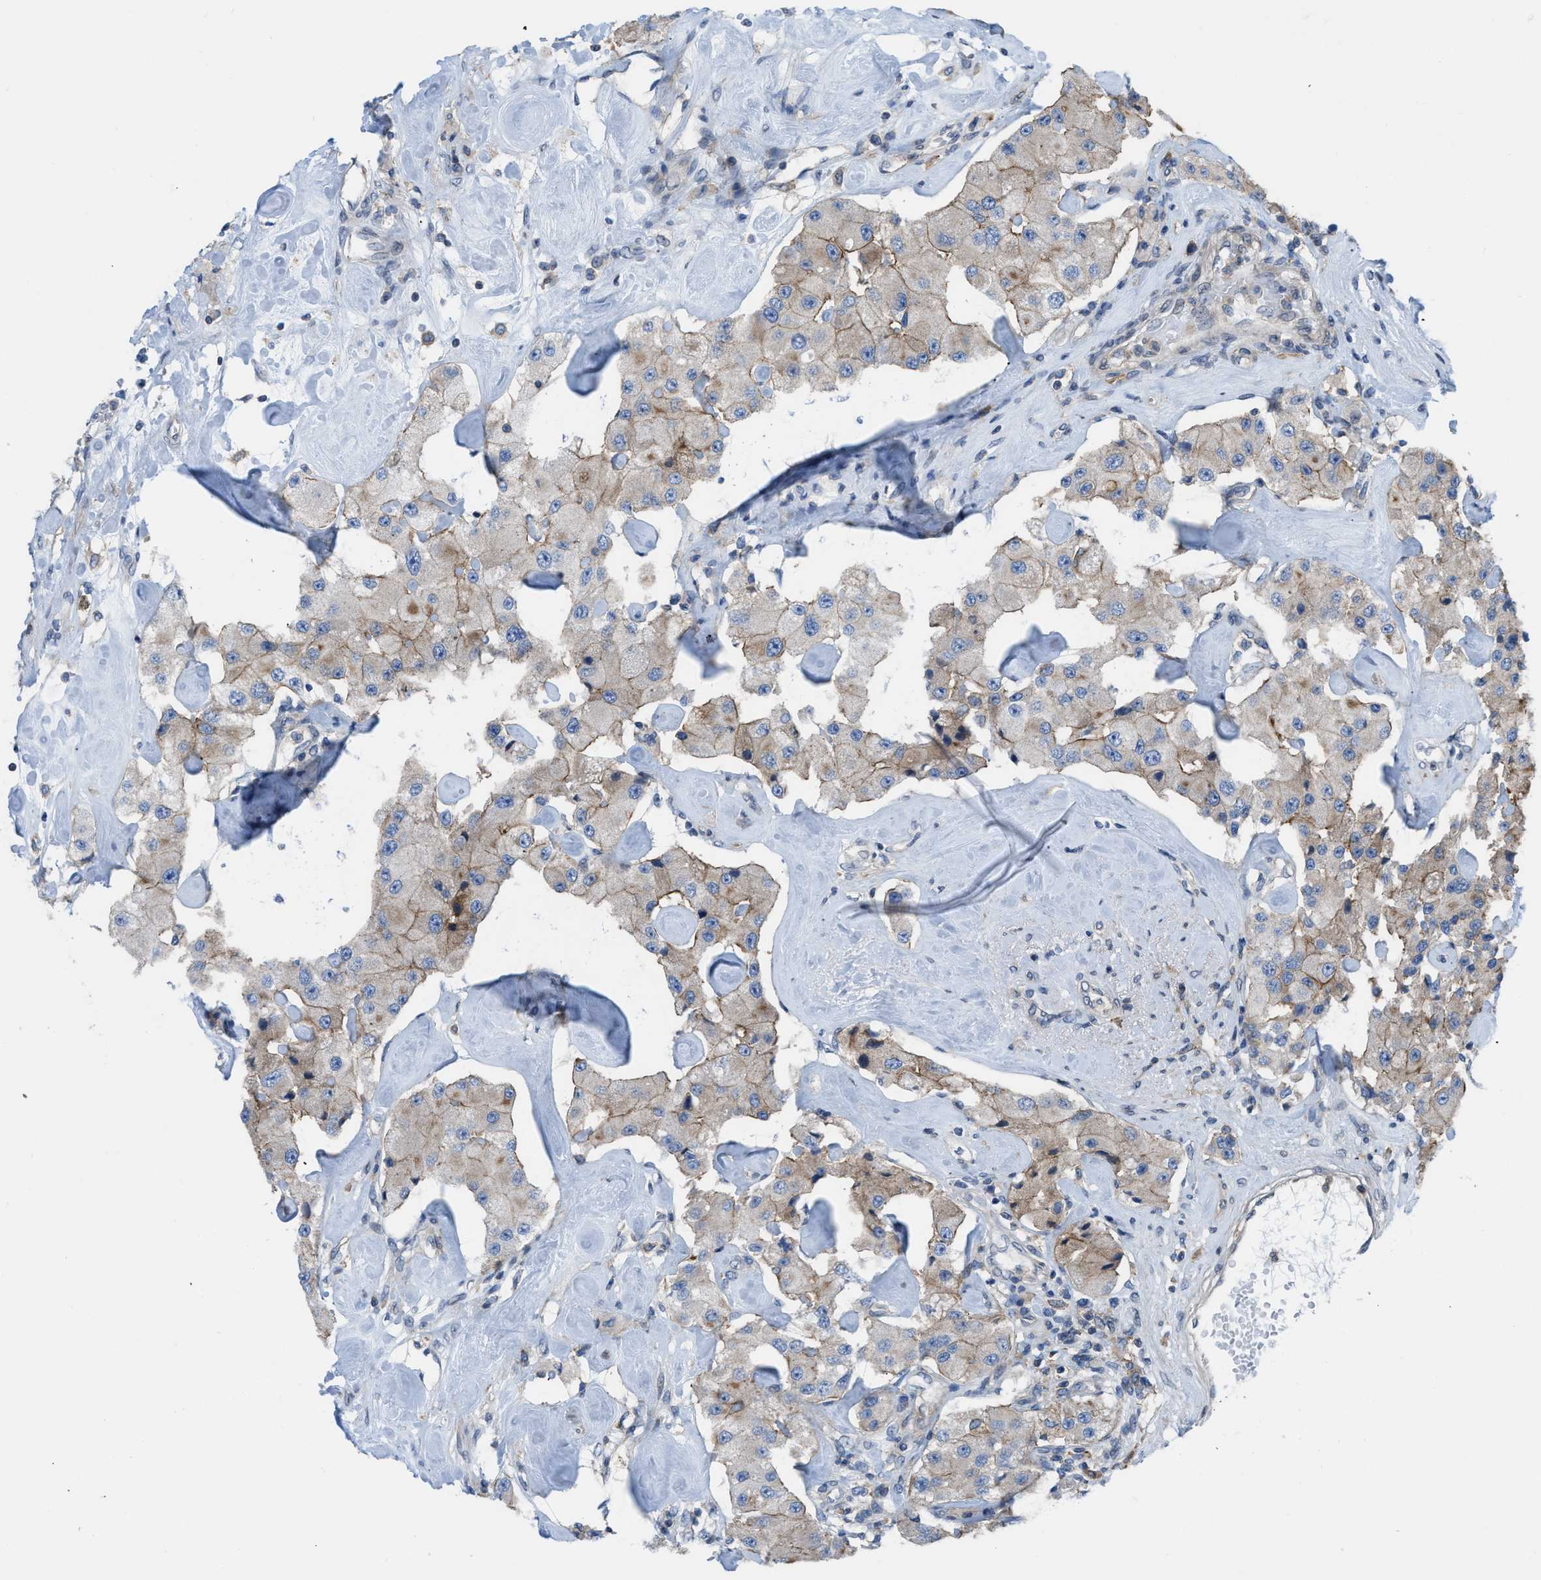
{"staining": {"intensity": "moderate", "quantity": ">75%", "location": "cytoplasmic/membranous"}, "tissue": "carcinoid", "cell_type": "Tumor cells", "image_type": "cancer", "snomed": [{"axis": "morphology", "description": "Carcinoid, malignant, NOS"}, {"axis": "topography", "description": "Pancreas"}], "caption": "Malignant carcinoid stained with a brown dye displays moderate cytoplasmic/membranous positive staining in about >75% of tumor cells.", "gene": "MYO18A", "patient": {"sex": "male", "age": 41}}